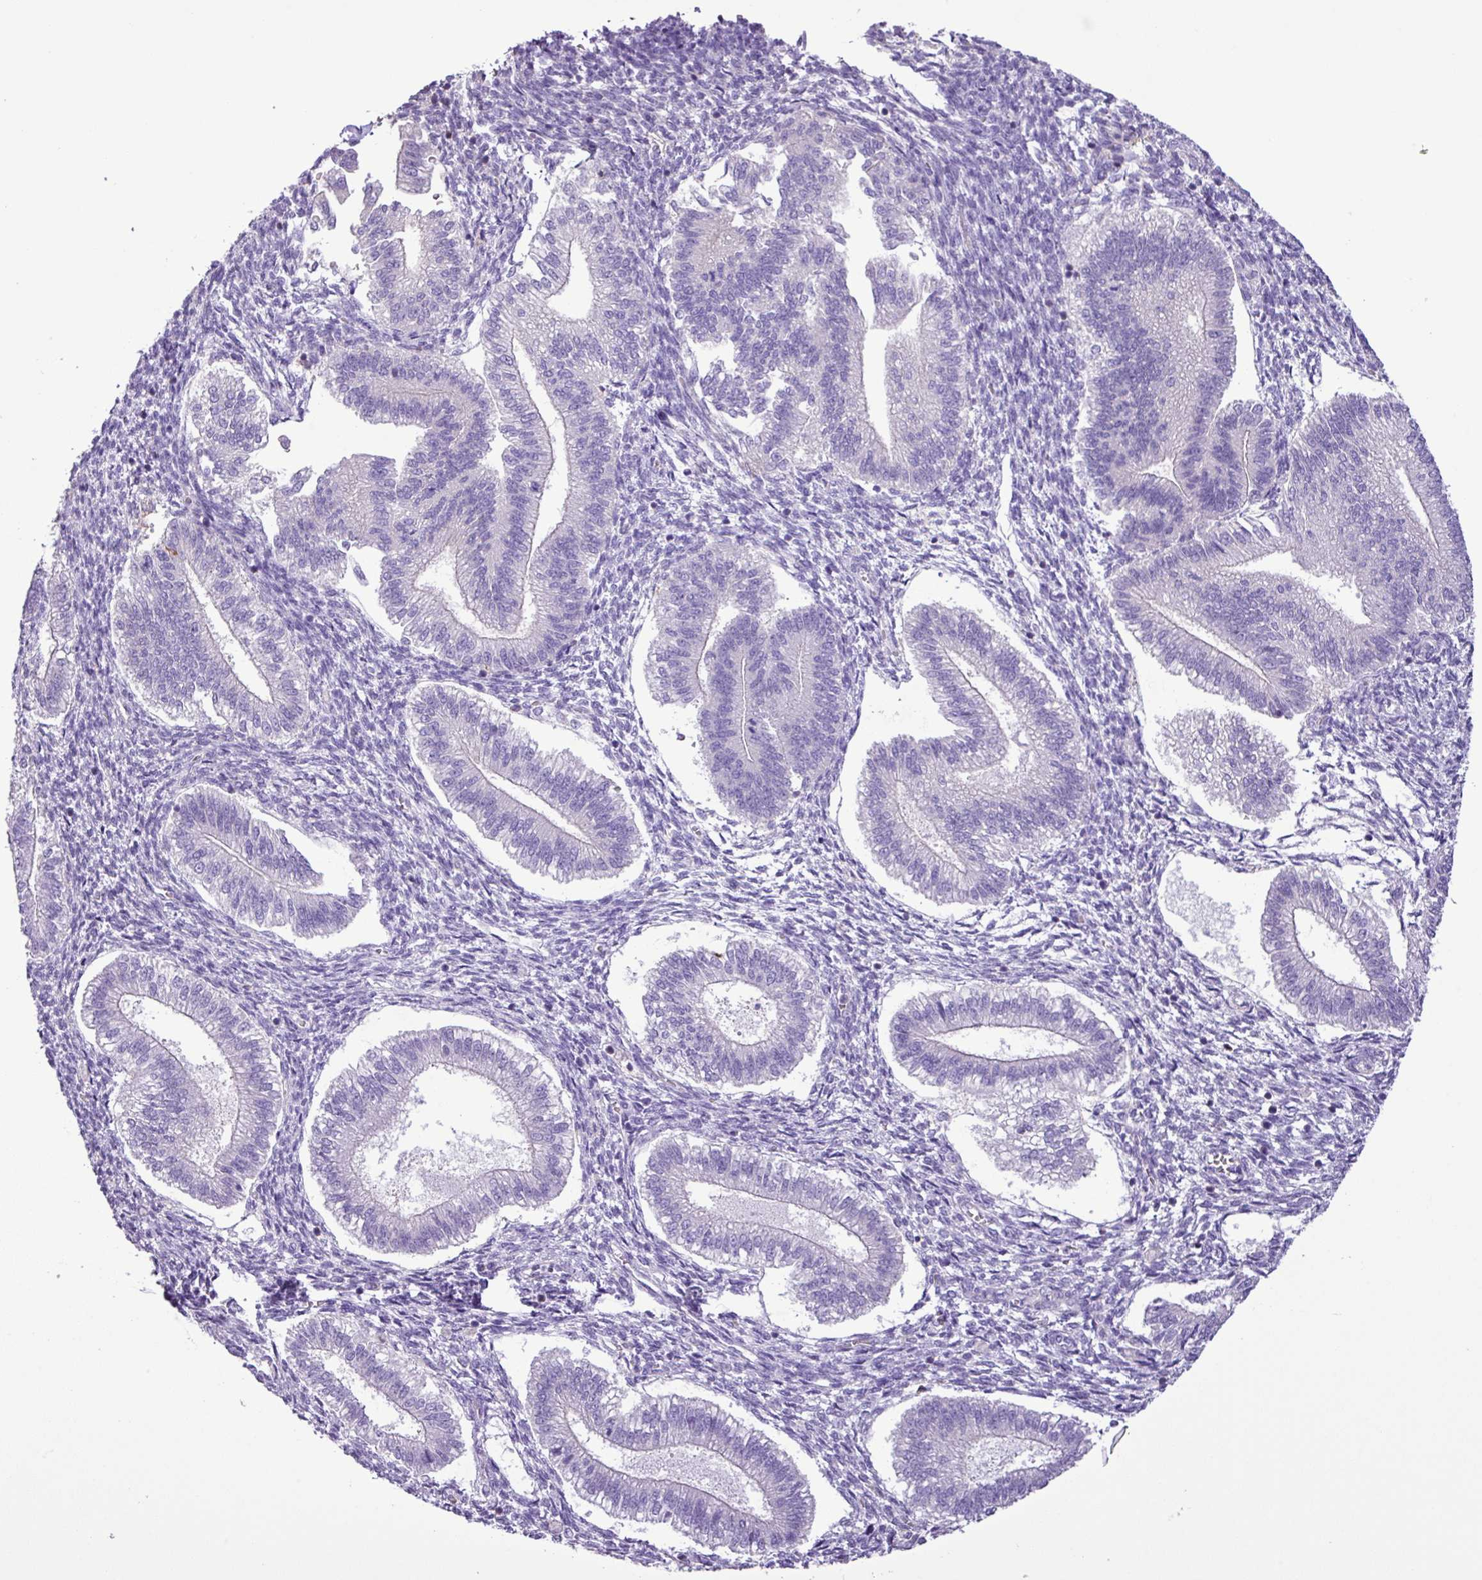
{"staining": {"intensity": "negative", "quantity": "none", "location": "none"}, "tissue": "endometrium", "cell_type": "Cells in endometrial stroma", "image_type": "normal", "snomed": [{"axis": "morphology", "description": "Normal tissue, NOS"}, {"axis": "topography", "description": "Endometrium"}], "caption": "High magnification brightfield microscopy of unremarkable endometrium stained with DAB (brown) and counterstained with hematoxylin (blue): cells in endometrial stroma show no significant staining.", "gene": "ZNF334", "patient": {"sex": "female", "age": 25}}